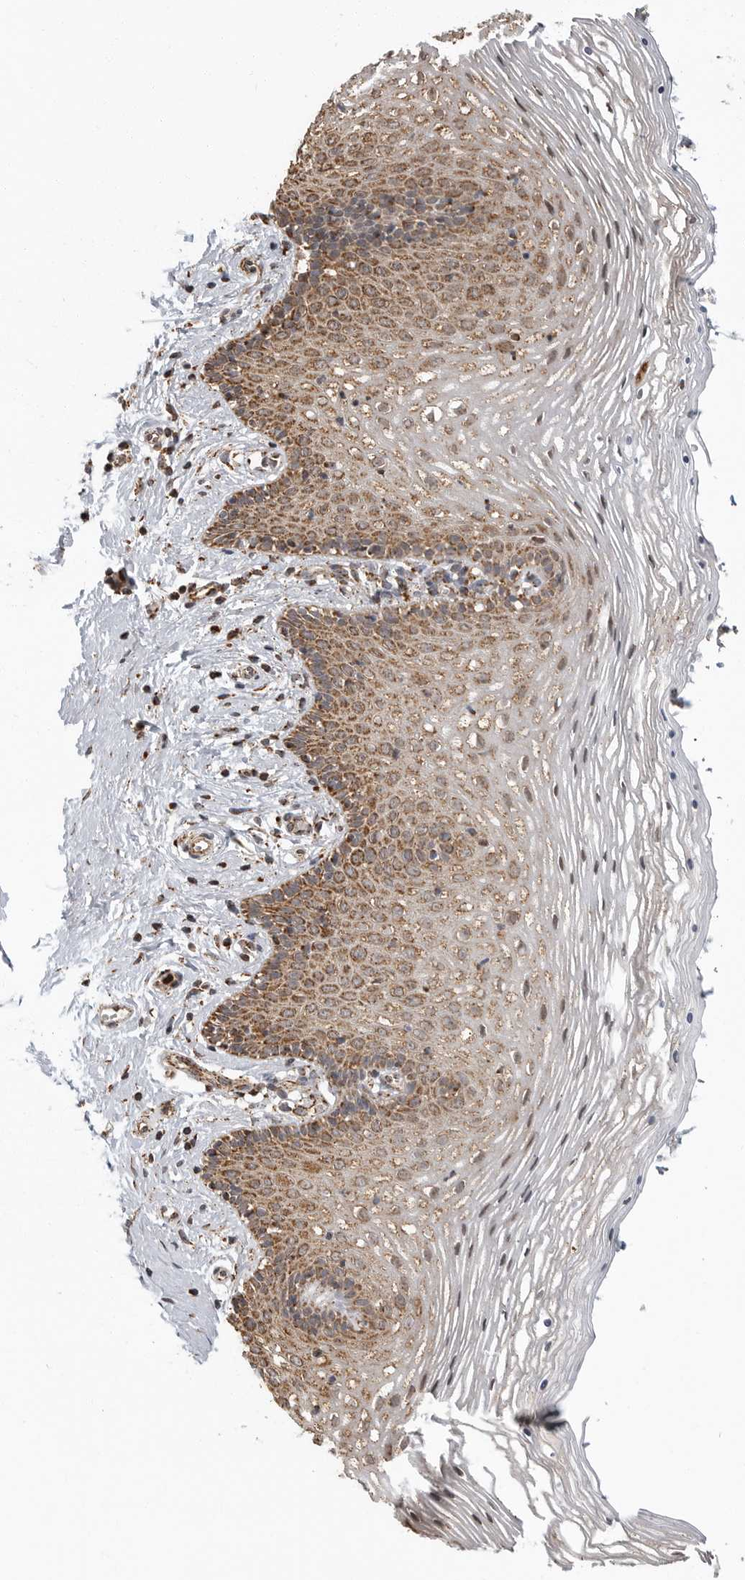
{"staining": {"intensity": "moderate", "quantity": ">75%", "location": "cytoplasmic/membranous"}, "tissue": "vagina", "cell_type": "Squamous epithelial cells", "image_type": "normal", "snomed": [{"axis": "morphology", "description": "Normal tissue, NOS"}, {"axis": "topography", "description": "Vagina"}], "caption": "Squamous epithelial cells demonstrate medium levels of moderate cytoplasmic/membranous staining in approximately >75% of cells in unremarkable human vagina.", "gene": "GCNT2", "patient": {"sex": "female", "age": 32}}